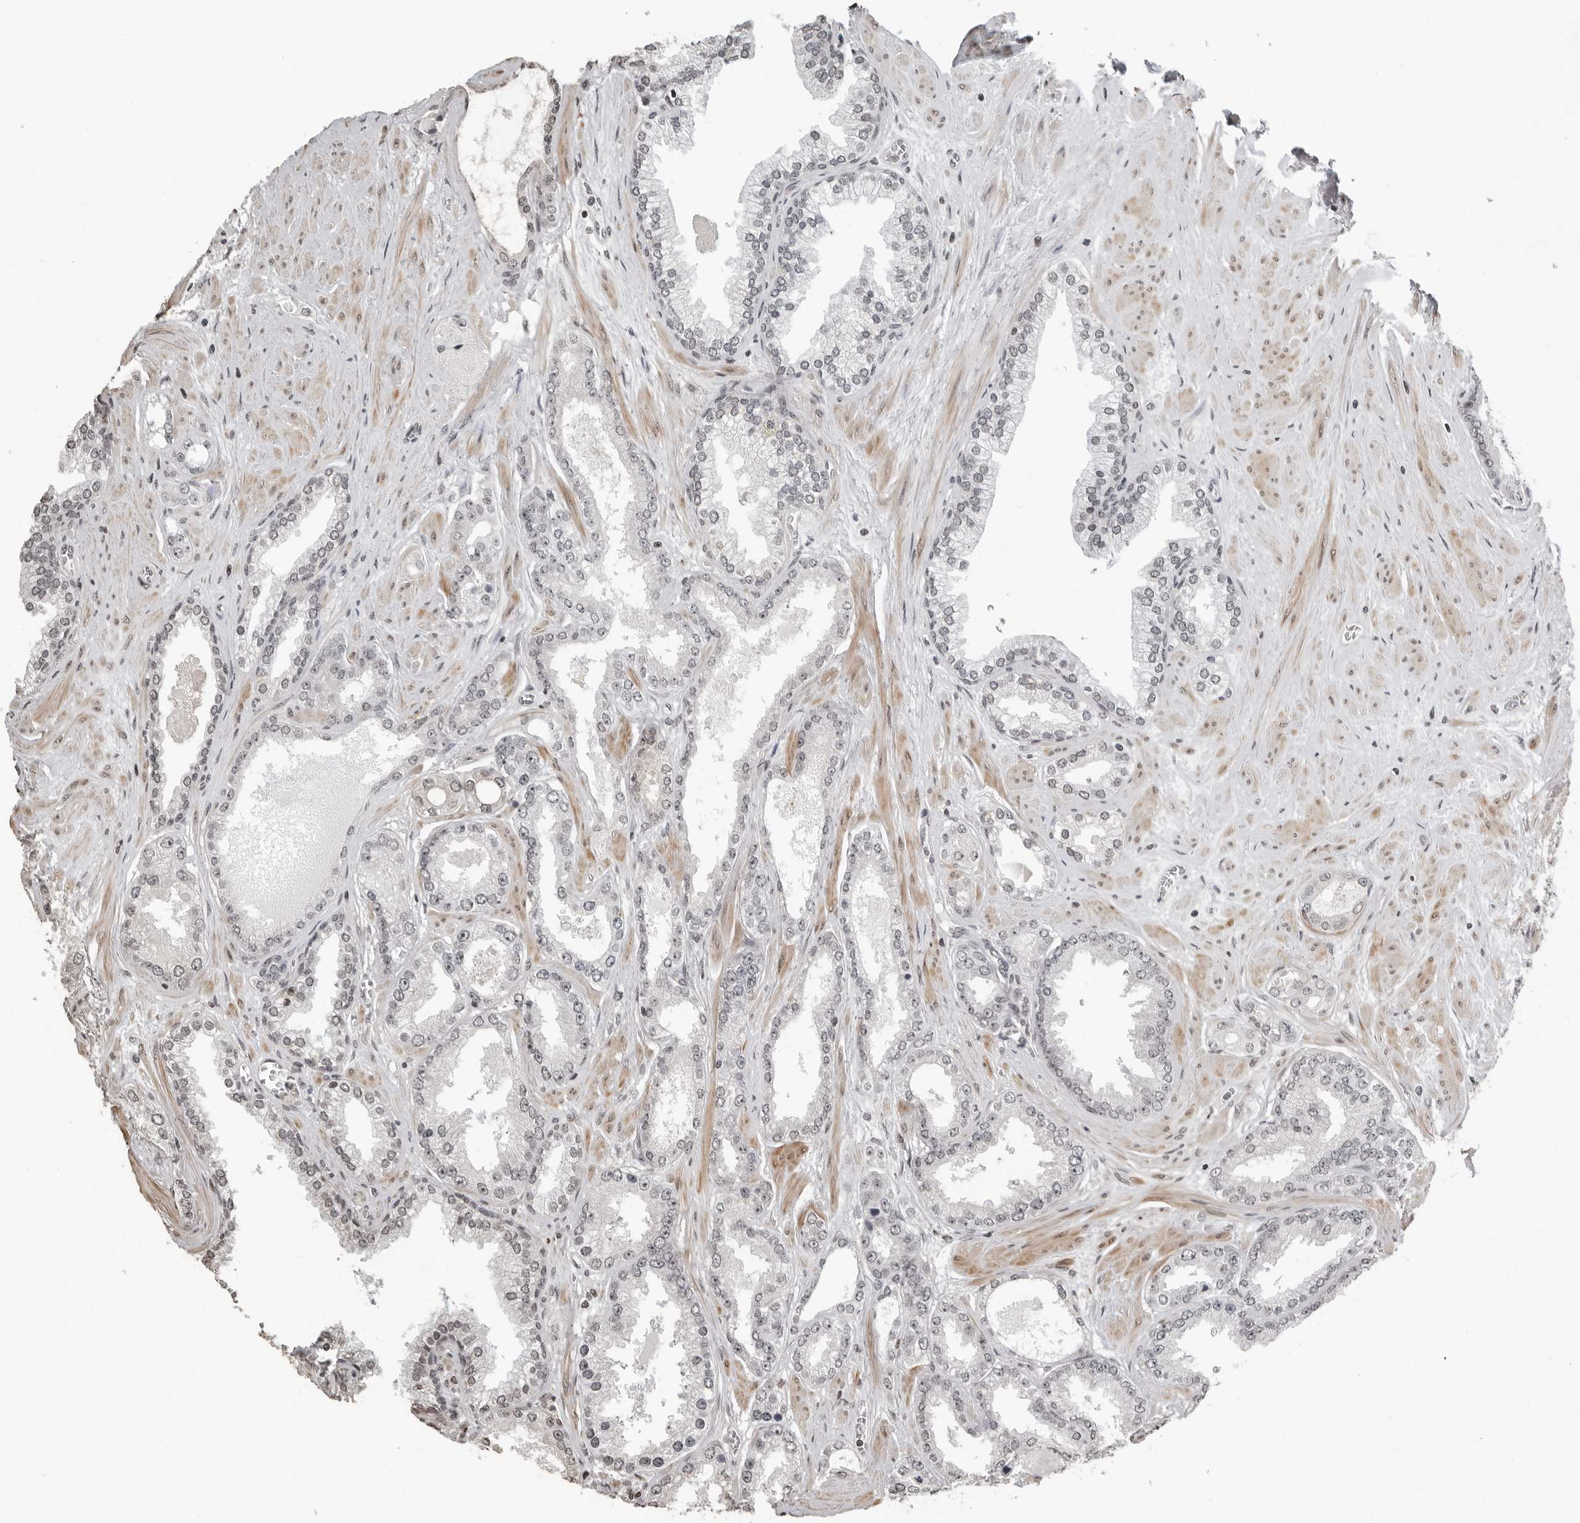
{"staining": {"intensity": "weak", "quantity": "<25%", "location": "nuclear"}, "tissue": "prostate cancer", "cell_type": "Tumor cells", "image_type": "cancer", "snomed": [{"axis": "morphology", "description": "Adenocarcinoma, Low grade"}, {"axis": "topography", "description": "Prostate"}], "caption": "IHC of human prostate cancer displays no staining in tumor cells. (Immunohistochemistry, brightfield microscopy, high magnification).", "gene": "ORC1", "patient": {"sex": "male", "age": 62}}